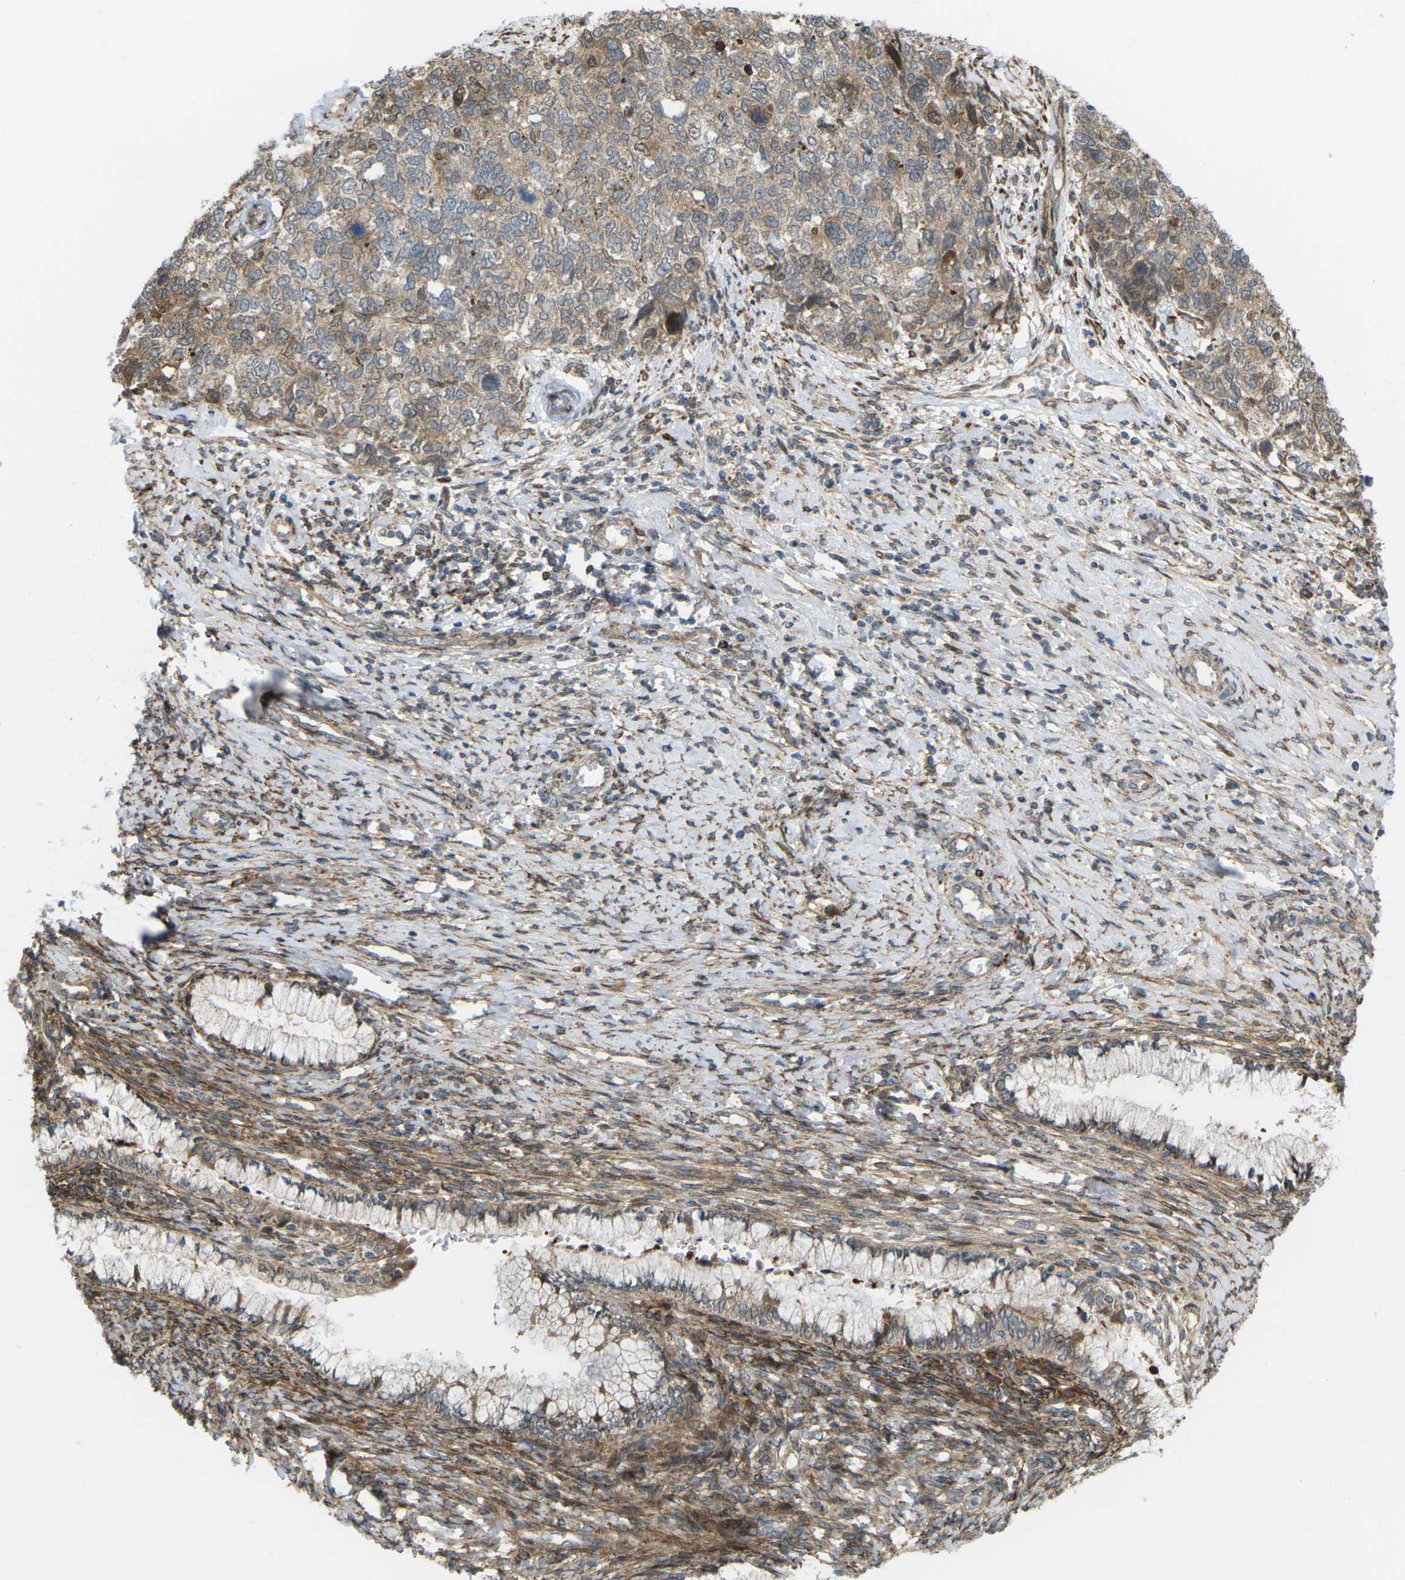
{"staining": {"intensity": "moderate", "quantity": "25%-75%", "location": "cytoplasmic/membranous"}, "tissue": "cervical cancer", "cell_type": "Tumor cells", "image_type": "cancer", "snomed": [{"axis": "morphology", "description": "Squamous cell carcinoma, NOS"}, {"axis": "topography", "description": "Cervix"}], "caption": "Brown immunohistochemical staining in cervical squamous cell carcinoma displays moderate cytoplasmic/membranous positivity in about 25%-75% of tumor cells.", "gene": "ROBO1", "patient": {"sex": "female", "age": 63}}